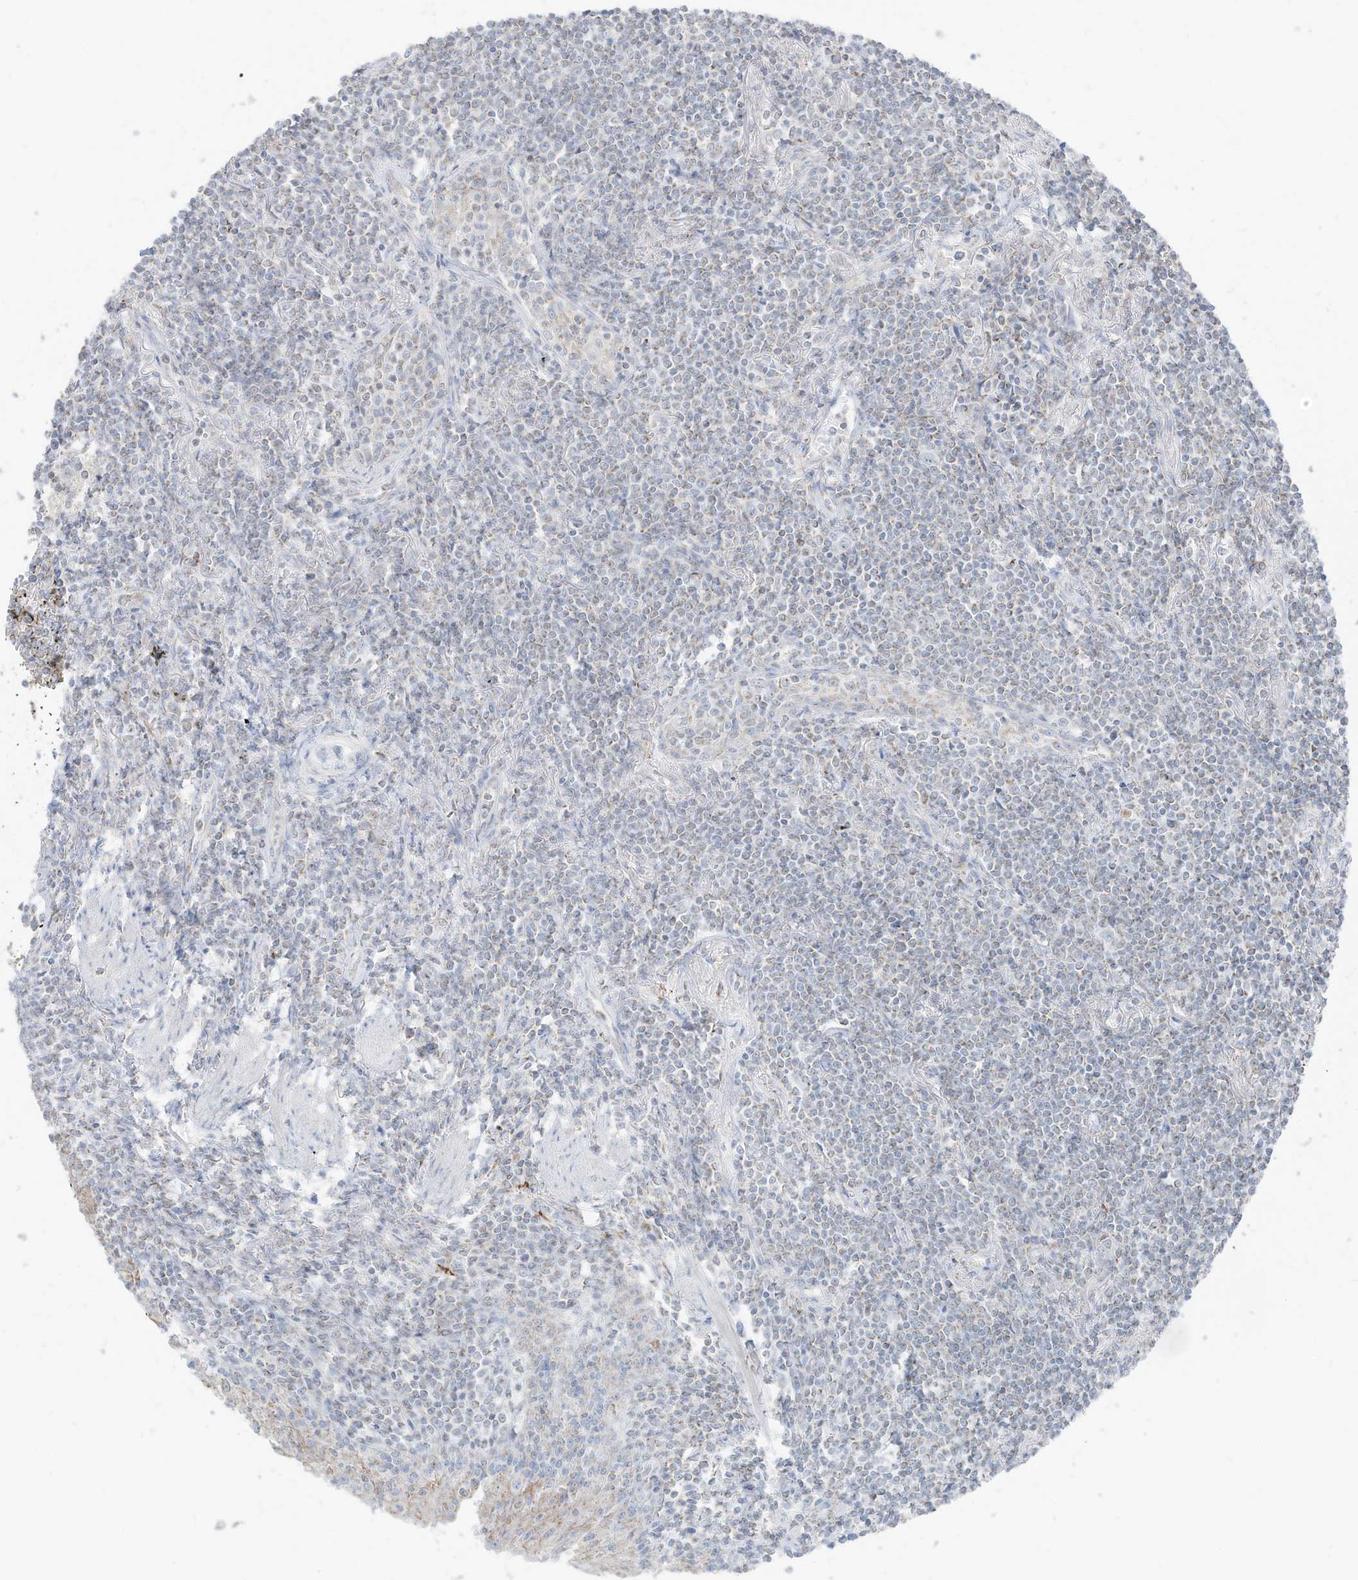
{"staining": {"intensity": "negative", "quantity": "none", "location": "none"}, "tissue": "lymphoma", "cell_type": "Tumor cells", "image_type": "cancer", "snomed": [{"axis": "morphology", "description": "Malignant lymphoma, non-Hodgkin's type, Low grade"}, {"axis": "topography", "description": "Lung"}], "caption": "An immunohistochemistry histopathology image of lymphoma is shown. There is no staining in tumor cells of lymphoma.", "gene": "ETHE1", "patient": {"sex": "female", "age": 71}}